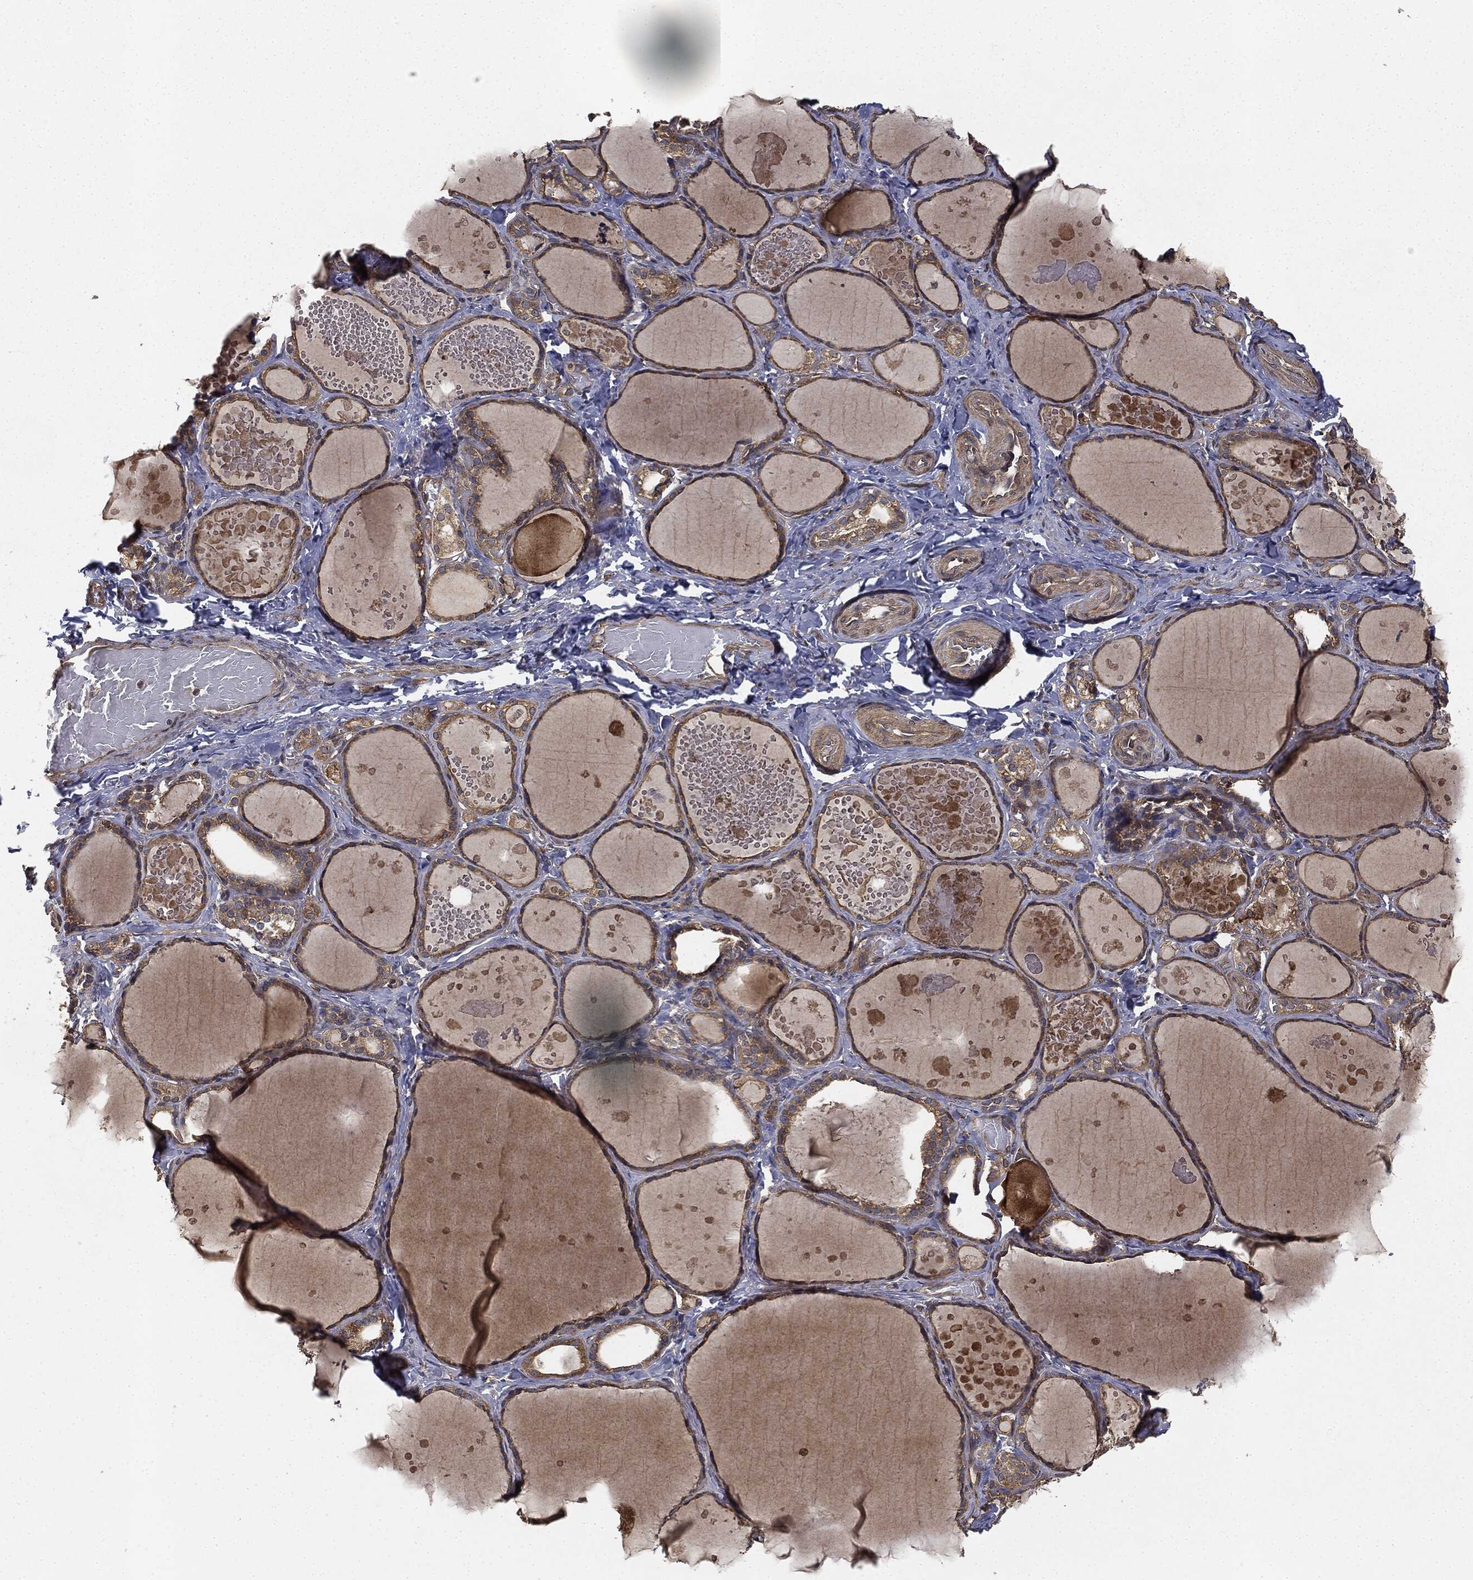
{"staining": {"intensity": "moderate", "quantity": "25%-75%", "location": "cytoplasmic/membranous"}, "tissue": "thyroid gland", "cell_type": "Glandular cells", "image_type": "normal", "snomed": [{"axis": "morphology", "description": "Normal tissue, NOS"}, {"axis": "topography", "description": "Thyroid gland"}], "caption": "Protein positivity by immunohistochemistry (IHC) reveals moderate cytoplasmic/membranous expression in approximately 25%-75% of glandular cells in normal thyroid gland.", "gene": "MIER2", "patient": {"sex": "female", "age": 56}}